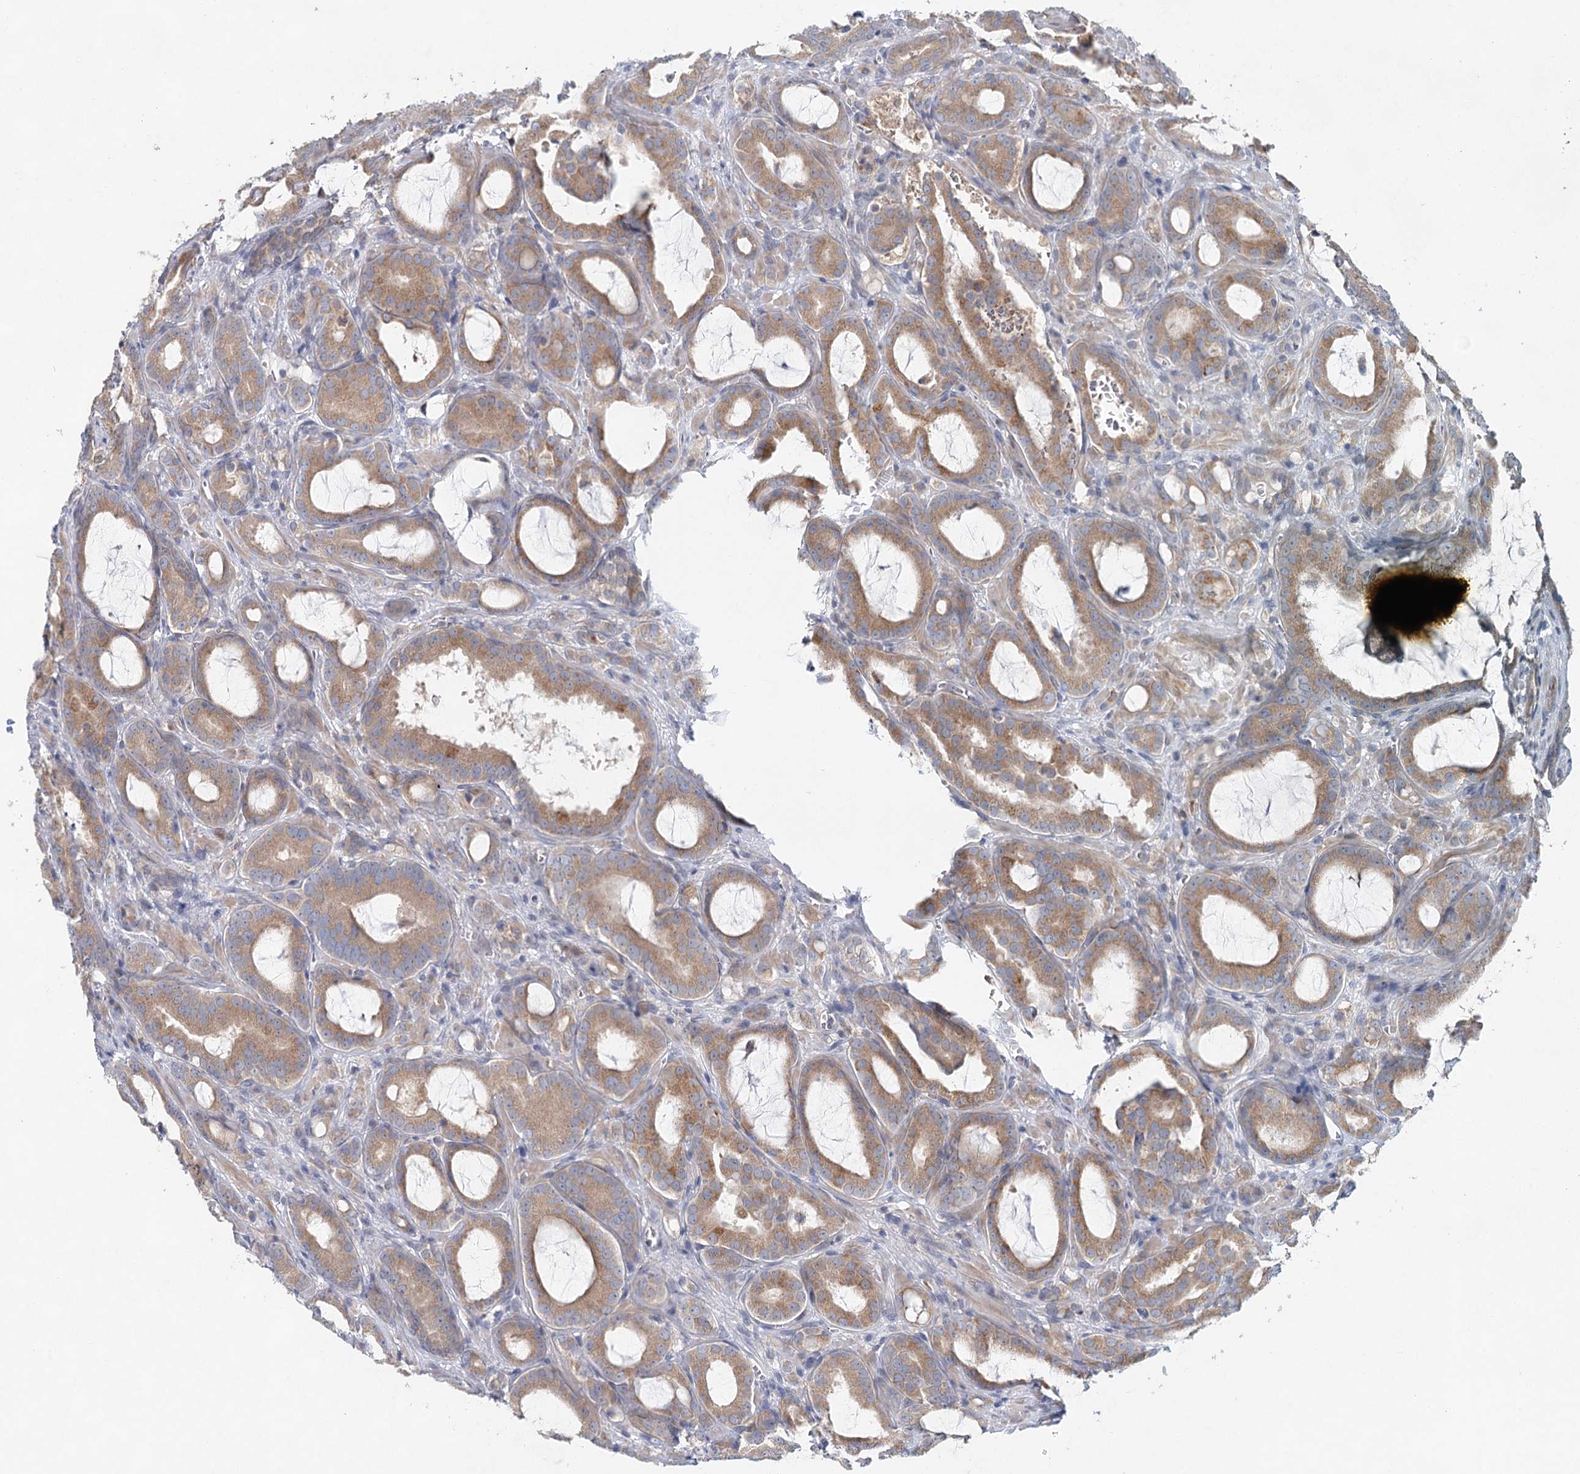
{"staining": {"intensity": "moderate", "quantity": ">75%", "location": "cytoplasmic/membranous"}, "tissue": "prostate cancer", "cell_type": "Tumor cells", "image_type": "cancer", "snomed": [{"axis": "morphology", "description": "Adenocarcinoma, High grade"}, {"axis": "topography", "description": "Prostate"}], "caption": "Immunohistochemistry (IHC) (DAB (3,3'-diaminobenzidine)) staining of prostate cancer (adenocarcinoma (high-grade)) demonstrates moderate cytoplasmic/membranous protein positivity in about >75% of tumor cells.", "gene": "BLTP1", "patient": {"sex": "male", "age": 72}}